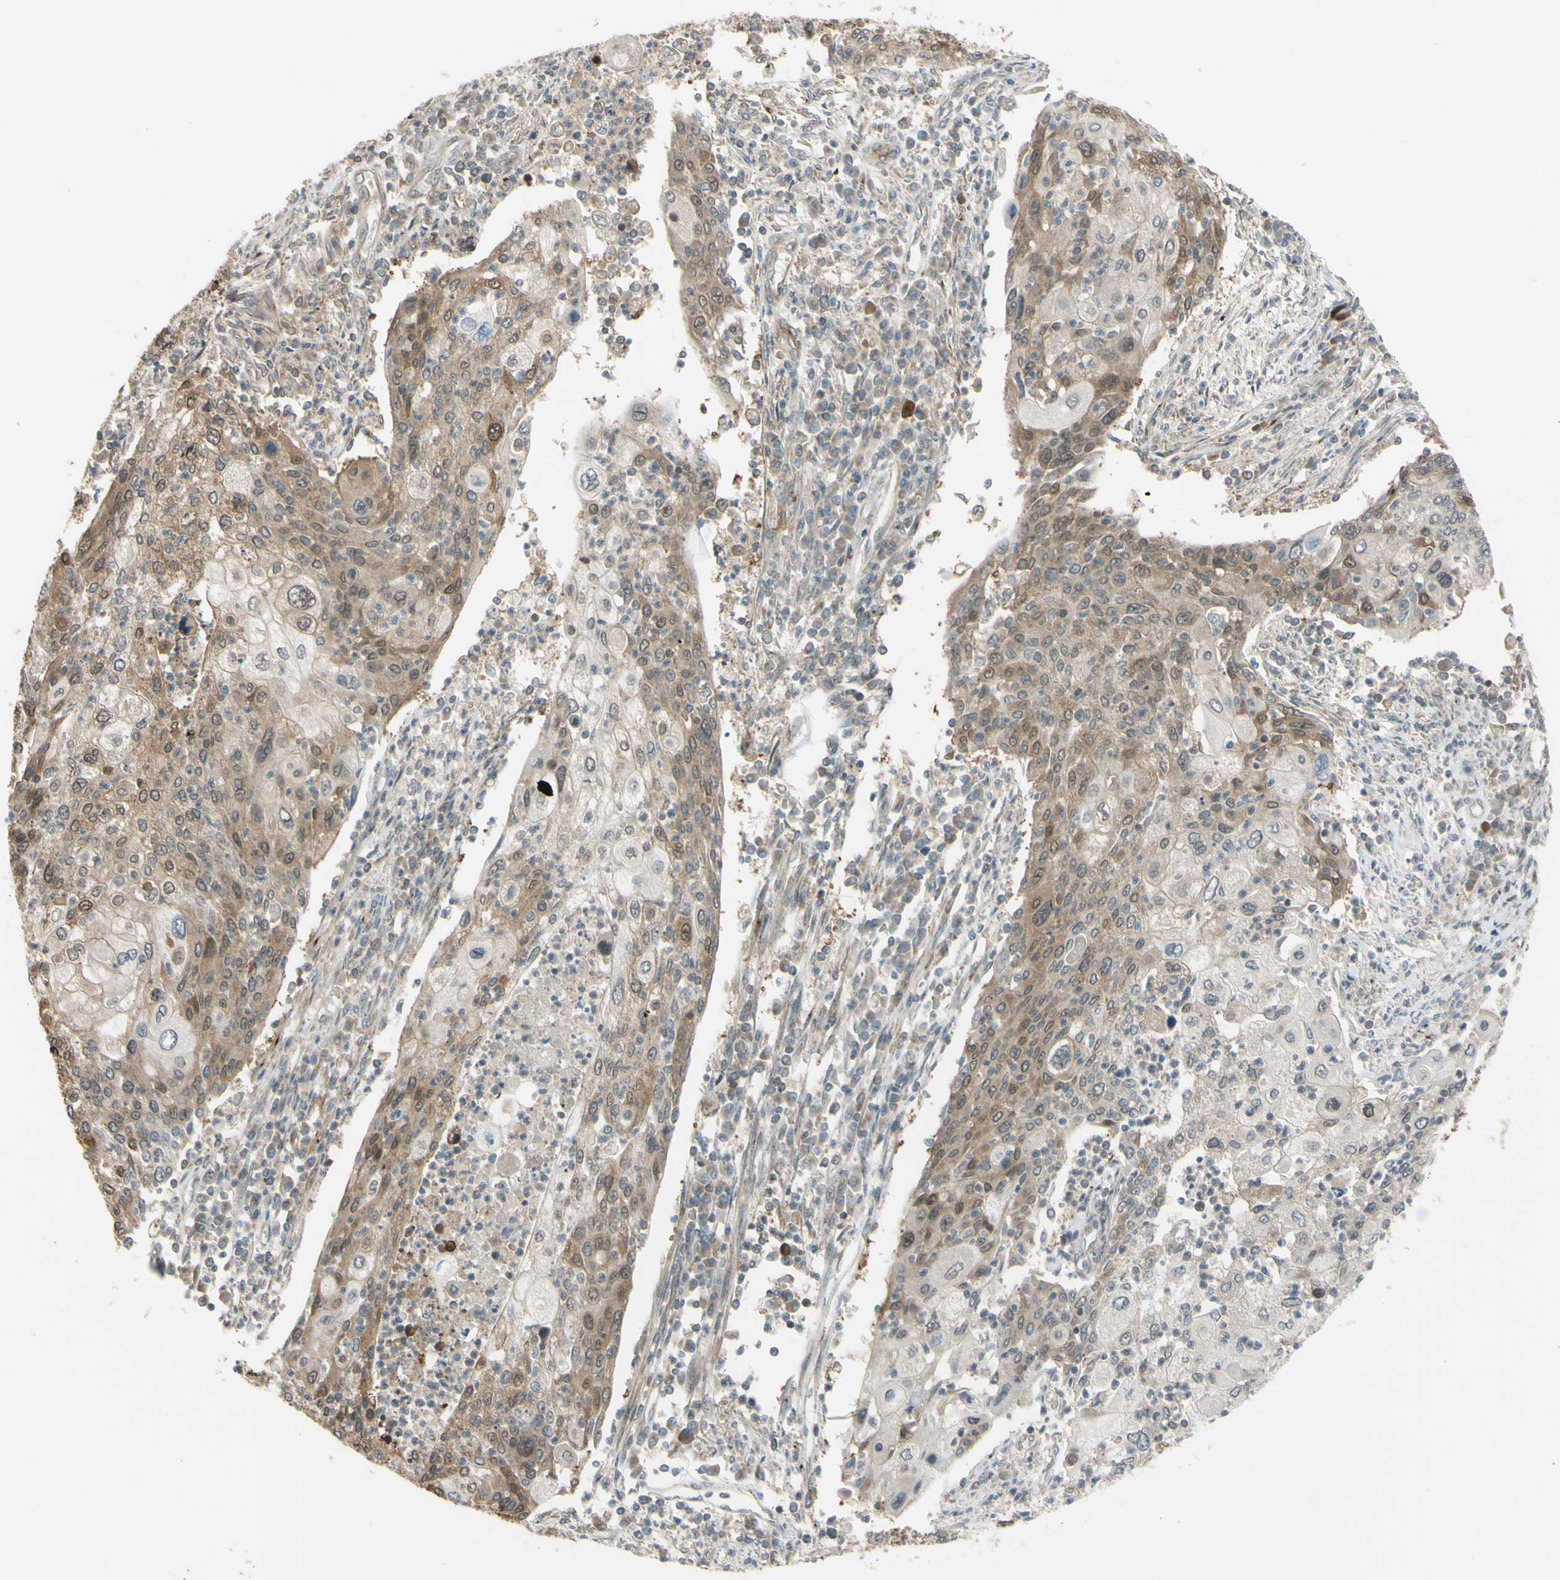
{"staining": {"intensity": "weak", "quantity": "25%-75%", "location": "cytoplasmic/membranous,nuclear"}, "tissue": "cervical cancer", "cell_type": "Tumor cells", "image_type": "cancer", "snomed": [{"axis": "morphology", "description": "Squamous cell carcinoma, NOS"}, {"axis": "topography", "description": "Cervix"}], "caption": "Cervical cancer was stained to show a protein in brown. There is low levels of weak cytoplasmic/membranous and nuclear positivity in approximately 25%-75% of tumor cells.", "gene": "FLII", "patient": {"sex": "female", "age": 40}}